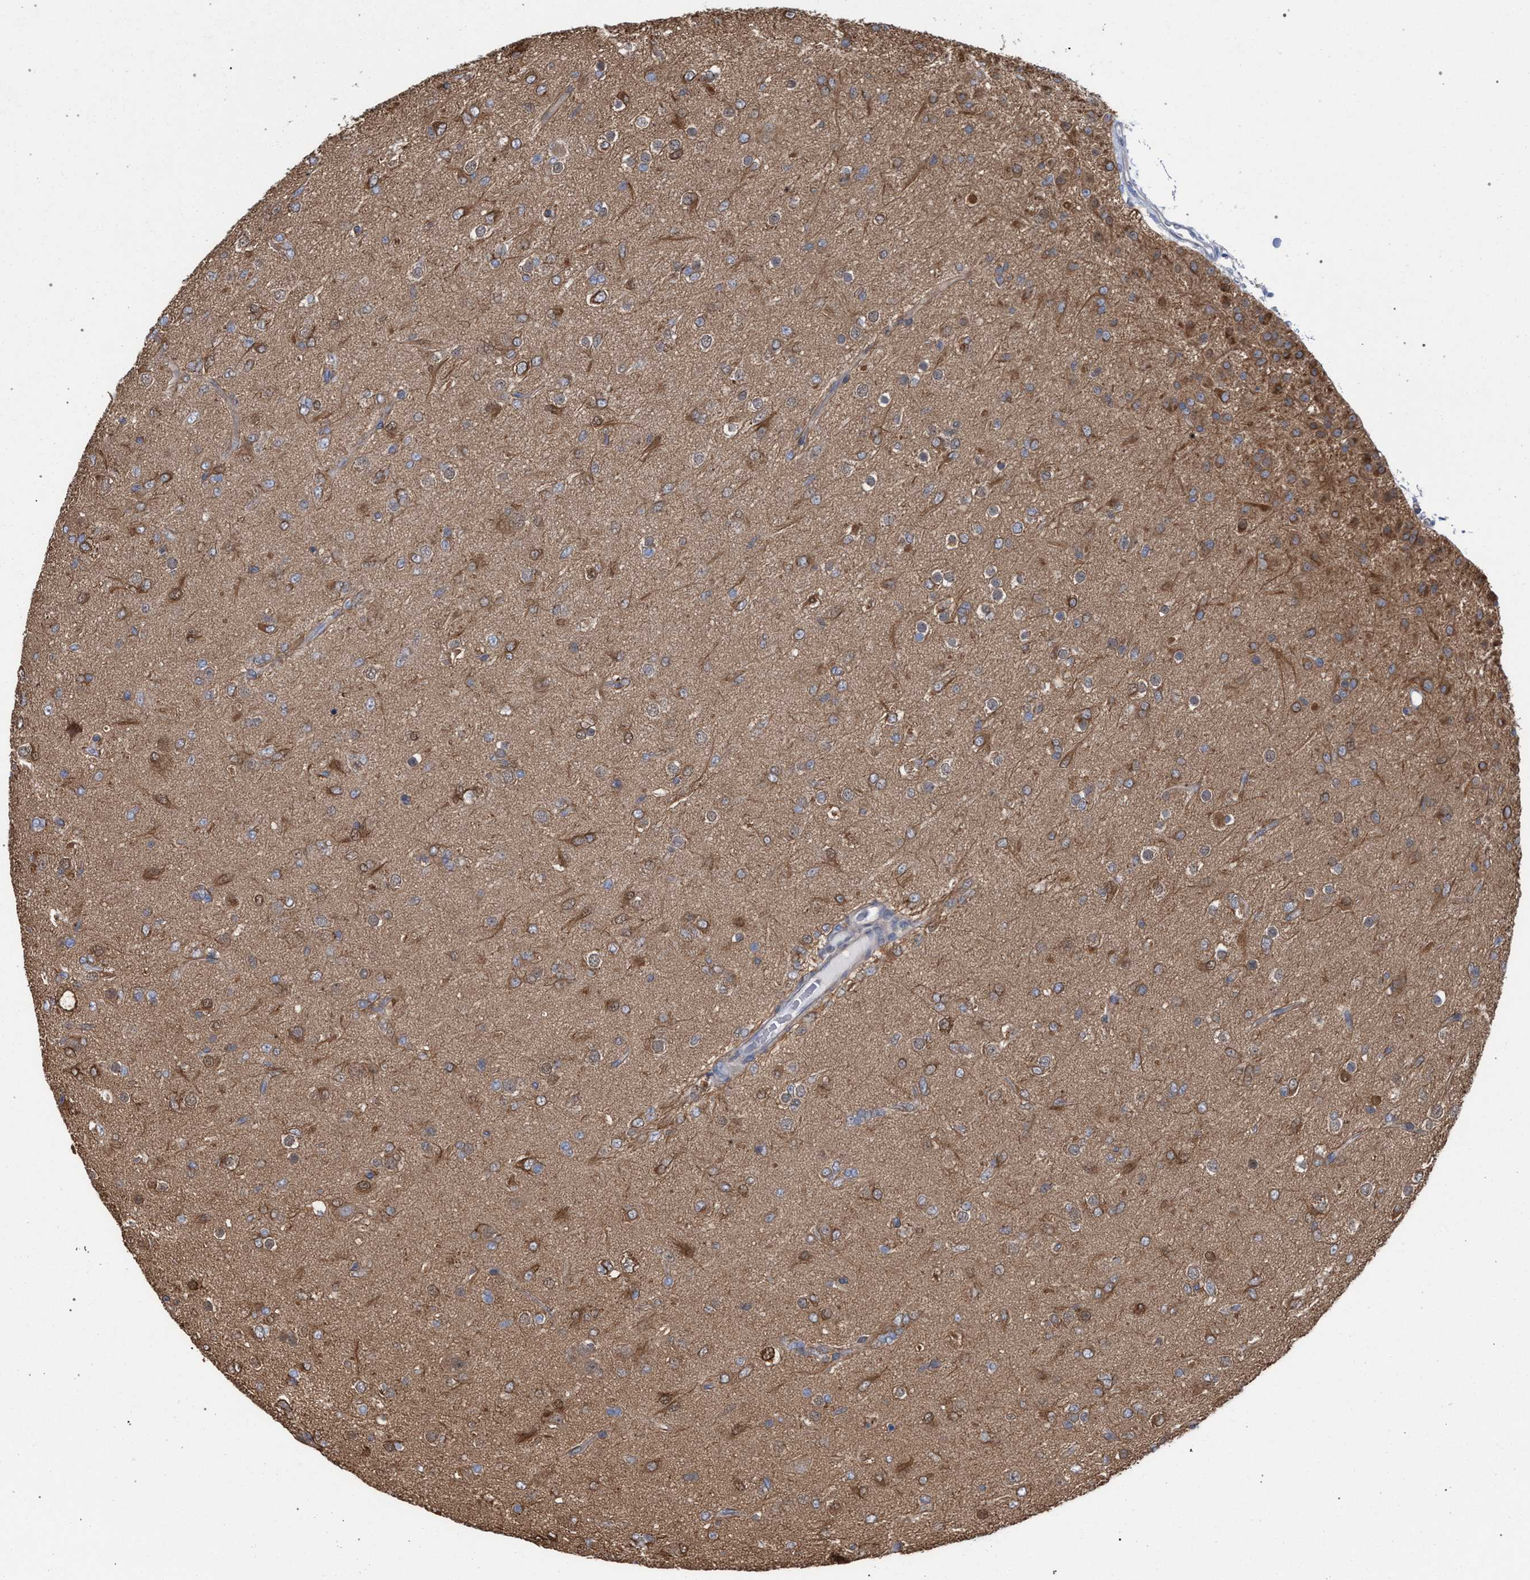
{"staining": {"intensity": "moderate", "quantity": ">75%", "location": "cytoplasmic/membranous"}, "tissue": "glioma", "cell_type": "Tumor cells", "image_type": "cancer", "snomed": [{"axis": "morphology", "description": "Glioma, malignant, Low grade"}, {"axis": "topography", "description": "Brain"}], "caption": "Protein analysis of malignant low-grade glioma tissue demonstrates moderate cytoplasmic/membranous staining in about >75% of tumor cells.", "gene": "FHOD3", "patient": {"sex": "male", "age": 65}}